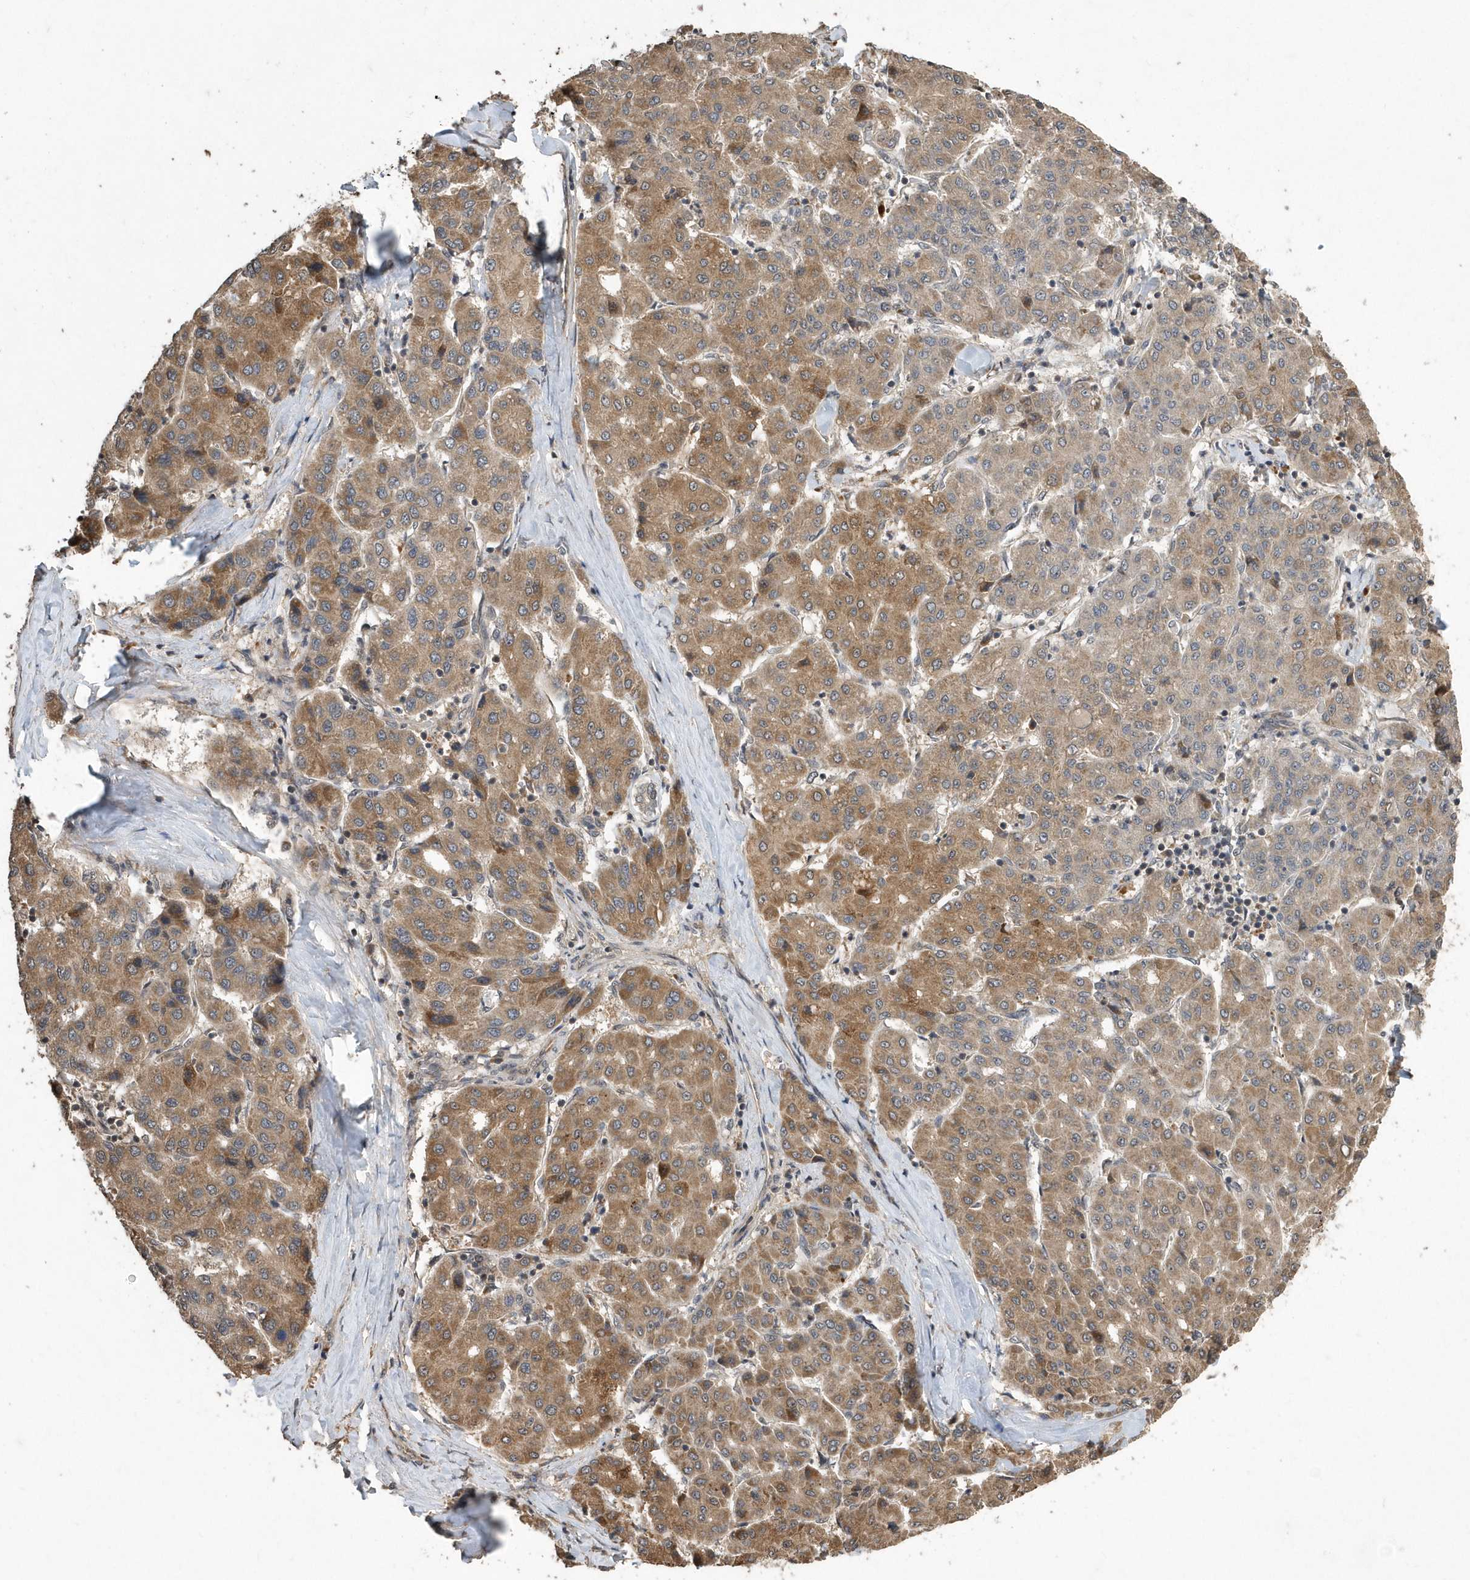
{"staining": {"intensity": "moderate", "quantity": "25%-75%", "location": "cytoplasmic/membranous"}, "tissue": "liver cancer", "cell_type": "Tumor cells", "image_type": "cancer", "snomed": [{"axis": "morphology", "description": "Carcinoma, Hepatocellular, NOS"}, {"axis": "topography", "description": "Liver"}], "caption": "Liver cancer (hepatocellular carcinoma) stained with immunohistochemistry displays moderate cytoplasmic/membranous expression in about 25%-75% of tumor cells. The staining was performed using DAB (3,3'-diaminobenzidine) to visualize the protein expression in brown, while the nuclei were stained in blue with hematoxylin (Magnification: 20x).", "gene": "WASHC5", "patient": {"sex": "male", "age": 65}}